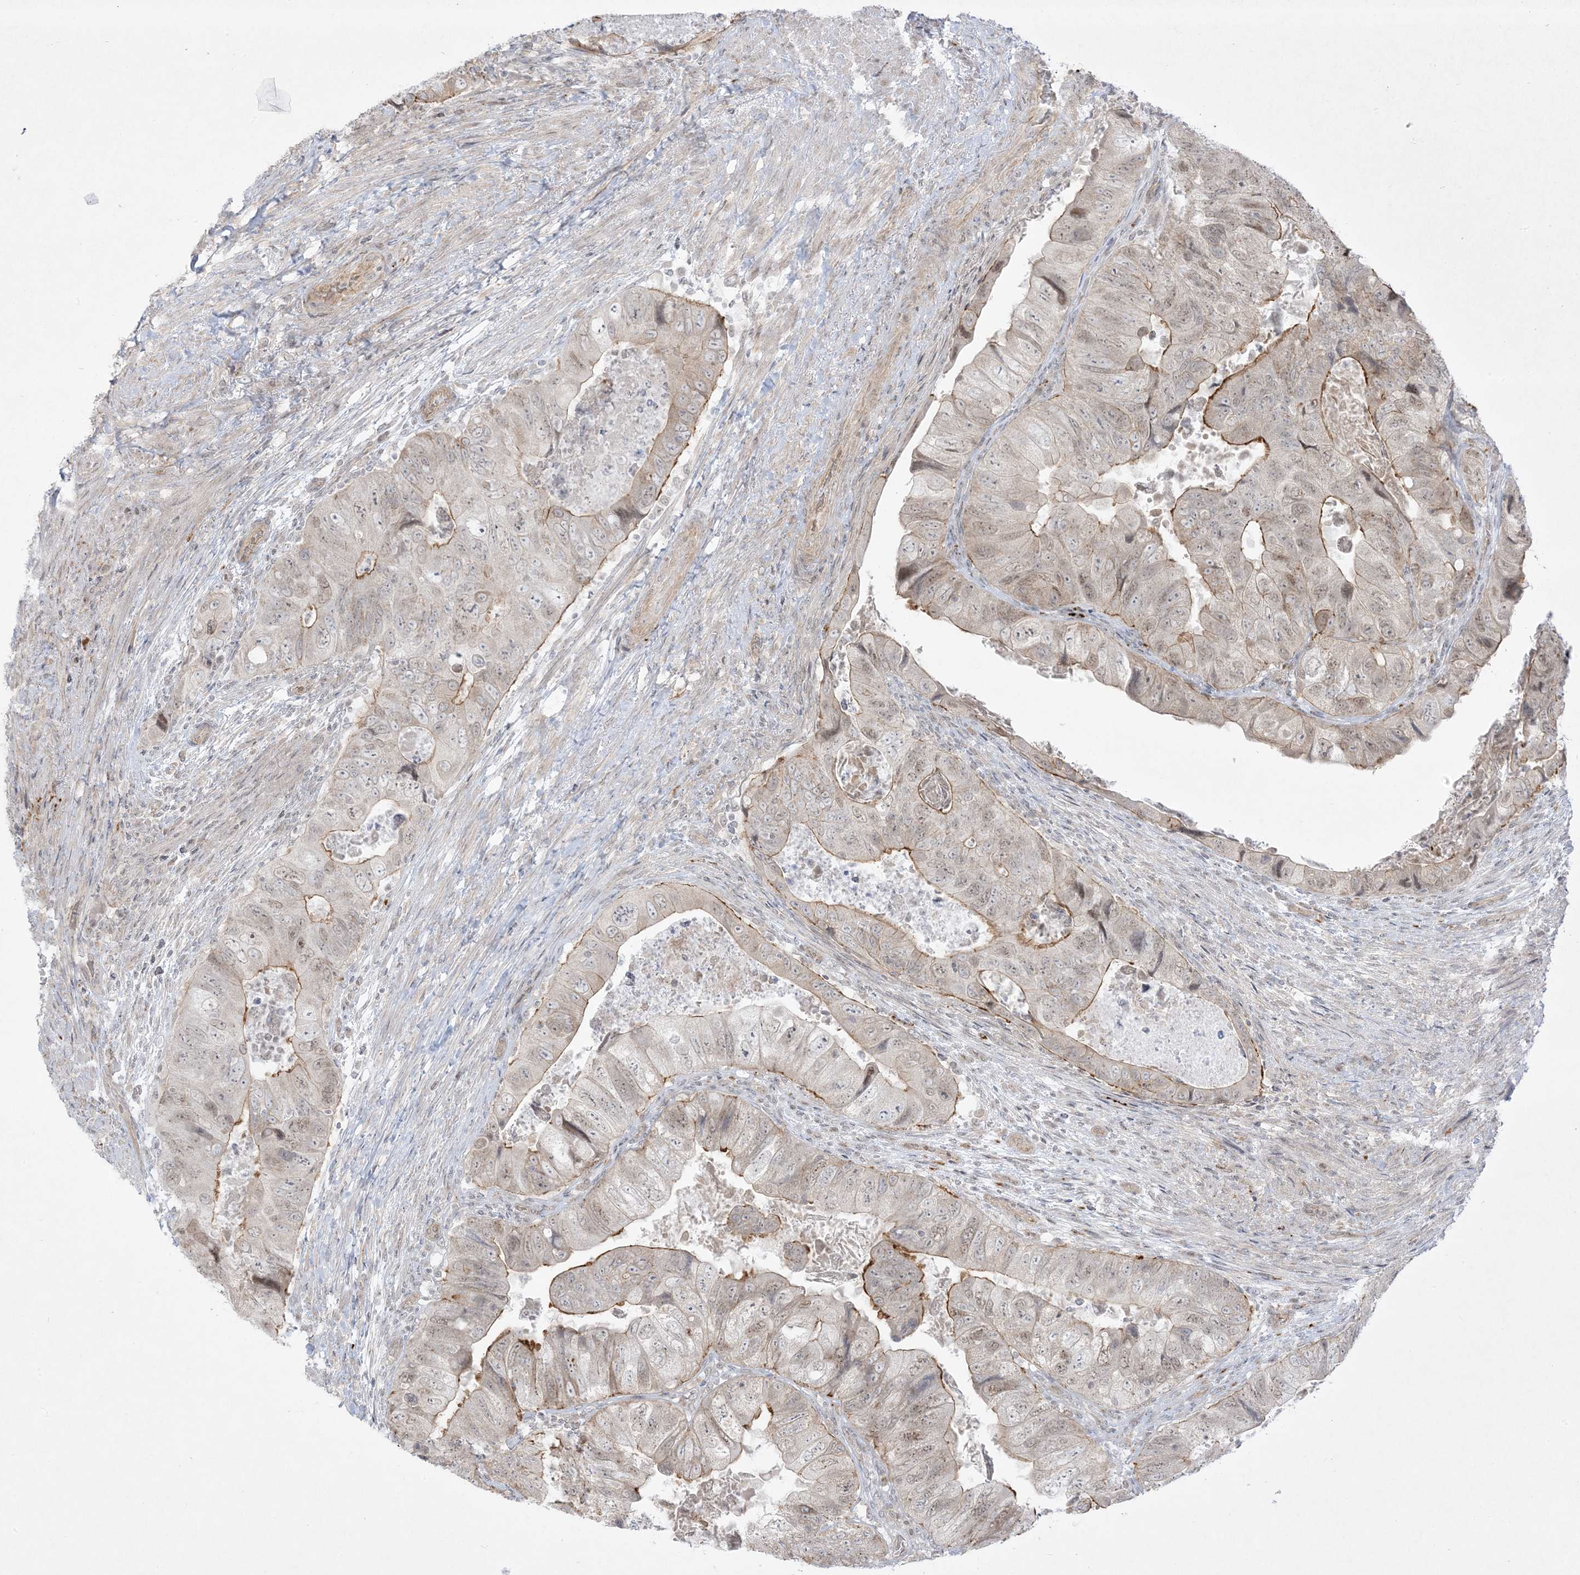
{"staining": {"intensity": "moderate", "quantity": "25%-75%", "location": "cytoplasmic/membranous,nuclear"}, "tissue": "colorectal cancer", "cell_type": "Tumor cells", "image_type": "cancer", "snomed": [{"axis": "morphology", "description": "Adenocarcinoma, NOS"}, {"axis": "topography", "description": "Rectum"}], "caption": "A medium amount of moderate cytoplasmic/membranous and nuclear staining is seen in about 25%-75% of tumor cells in colorectal adenocarcinoma tissue. (DAB (3,3'-diaminobenzidine) IHC, brown staining for protein, blue staining for nuclei).", "gene": "PTK6", "patient": {"sex": "male", "age": 63}}